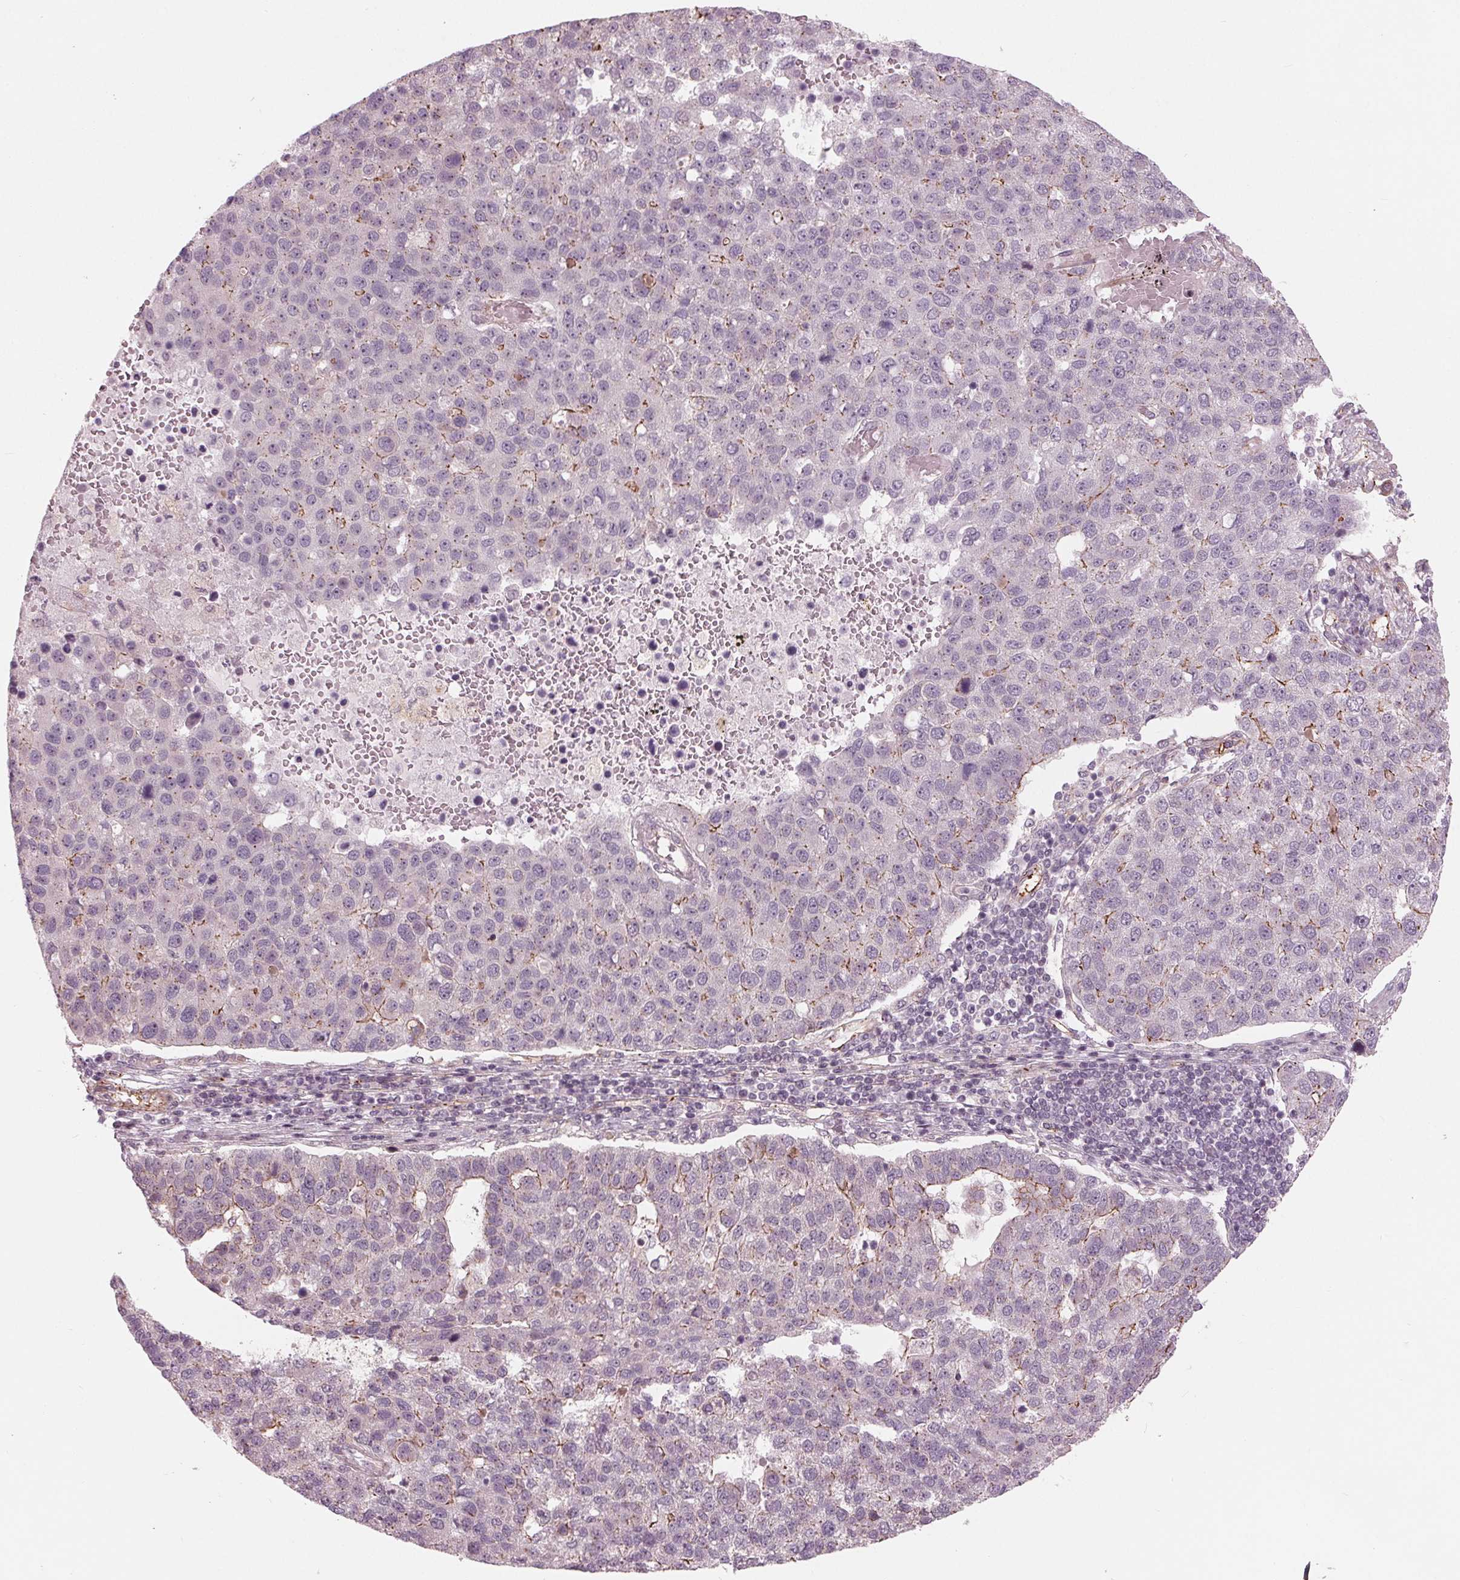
{"staining": {"intensity": "weak", "quantity": "<25%", "location": "cytoplasmic/membranous"}, "tissue": "pancreatic cancer", "cell_type": "Tumor cells", "image_type": "cancer", "snomed": [{"axis": "morphology", "description": "Adenocarcinoma, NOS"}, {"axis": "topography", "description": "Pancreas"}], "caption": "Tumor cells show no significant positivity in pancreatic cancer.", "gene": "TXNIP", "patient": {"sex": "female", "age": 61}}